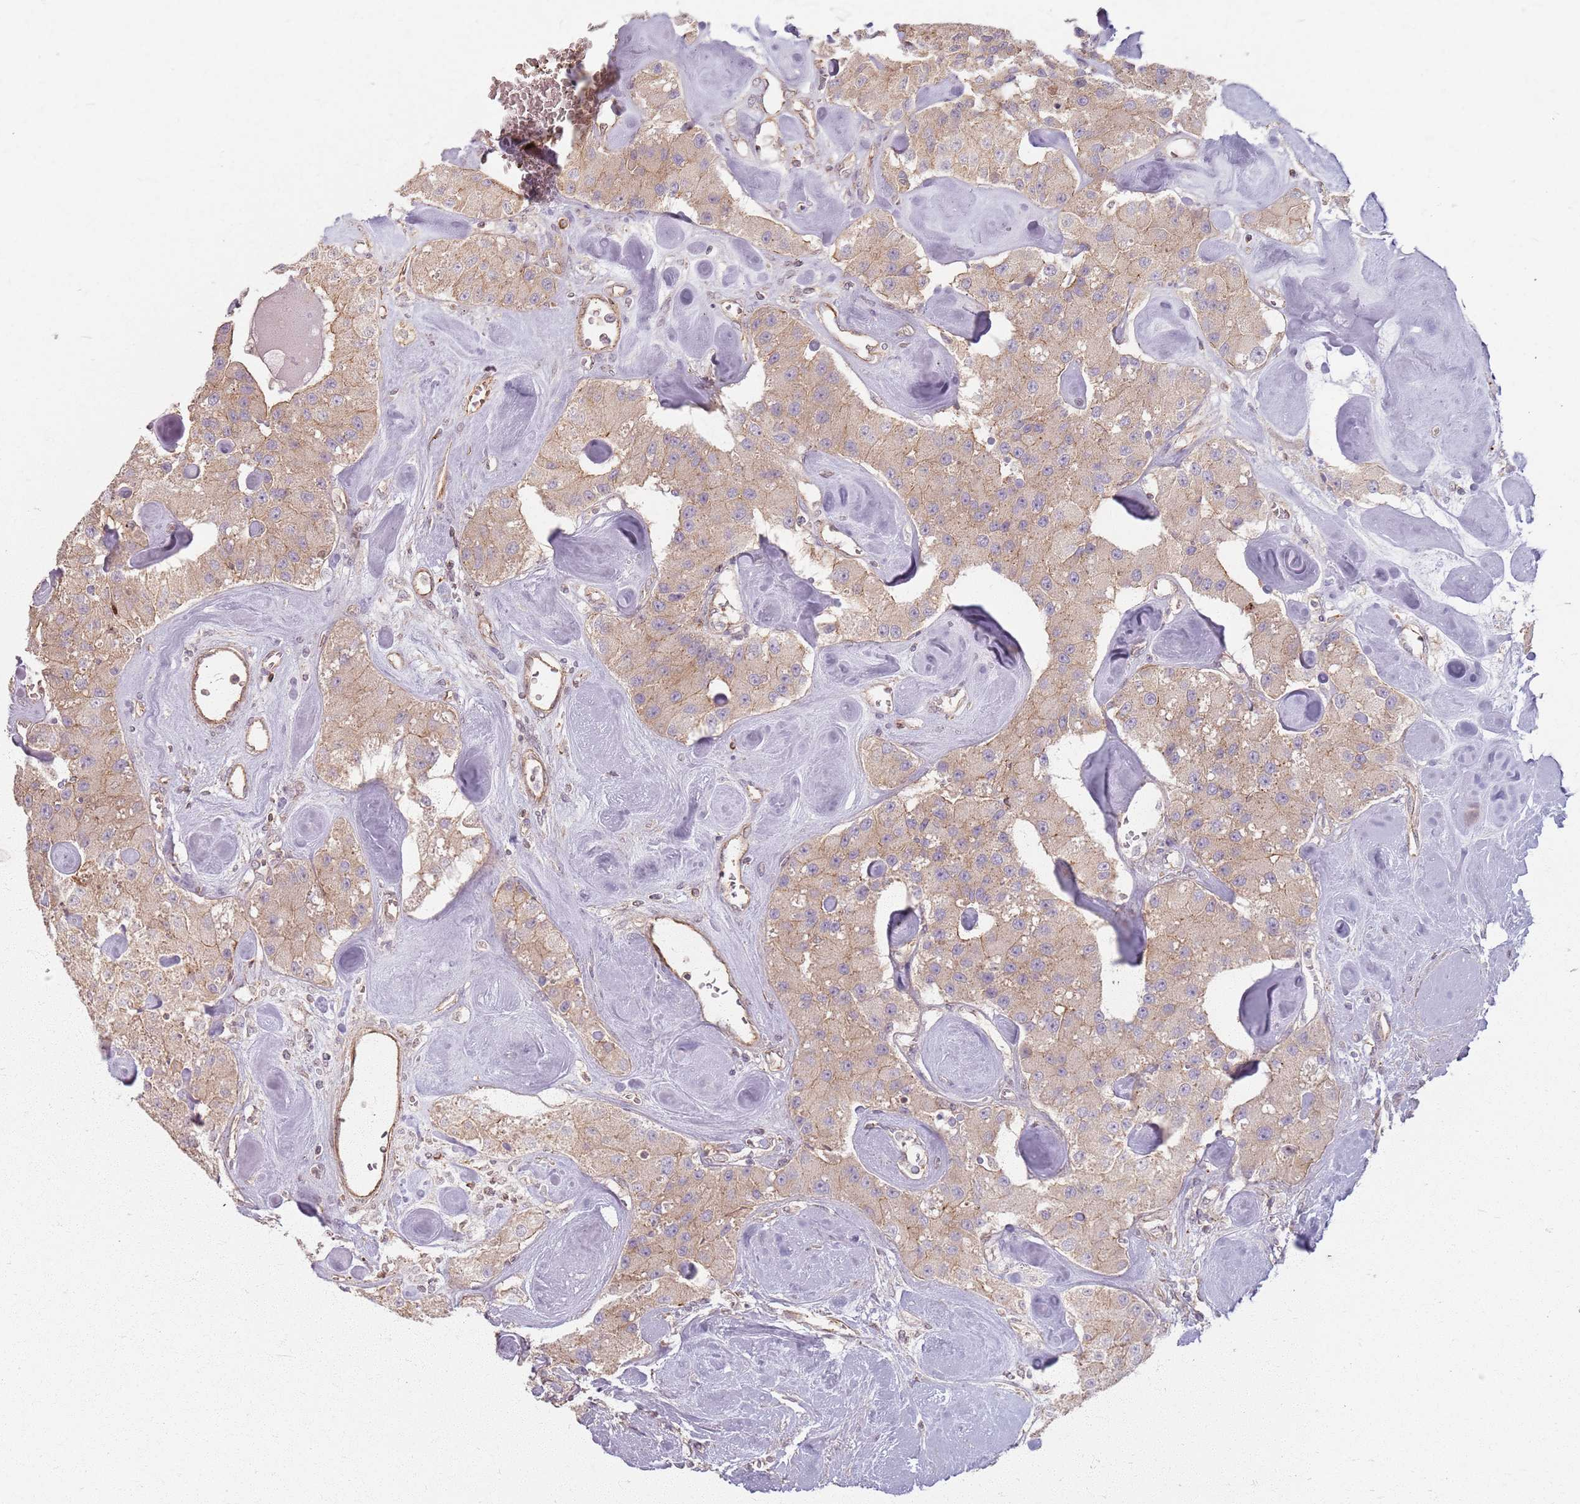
{"staining": {"intensity": "moderate", "quantity": ">75%", "location": "cytoplasmic/membranous"}, "tissue": "carcinoid", "cell_type": "Tumor cells", "image_type": "cancer", "snomed": [{"axis": "morphology", "description": "Carcinoid, malignant, NOS"}, {"axis": "topography", "description": "Pancreas"}], "caption": "A brown stain labels moderate cytoplasmic/membranous staining of a protein in carcinoid tumor cells.", "gene": "KCNA5", "patient": {"sex": "male", "age": 41}}